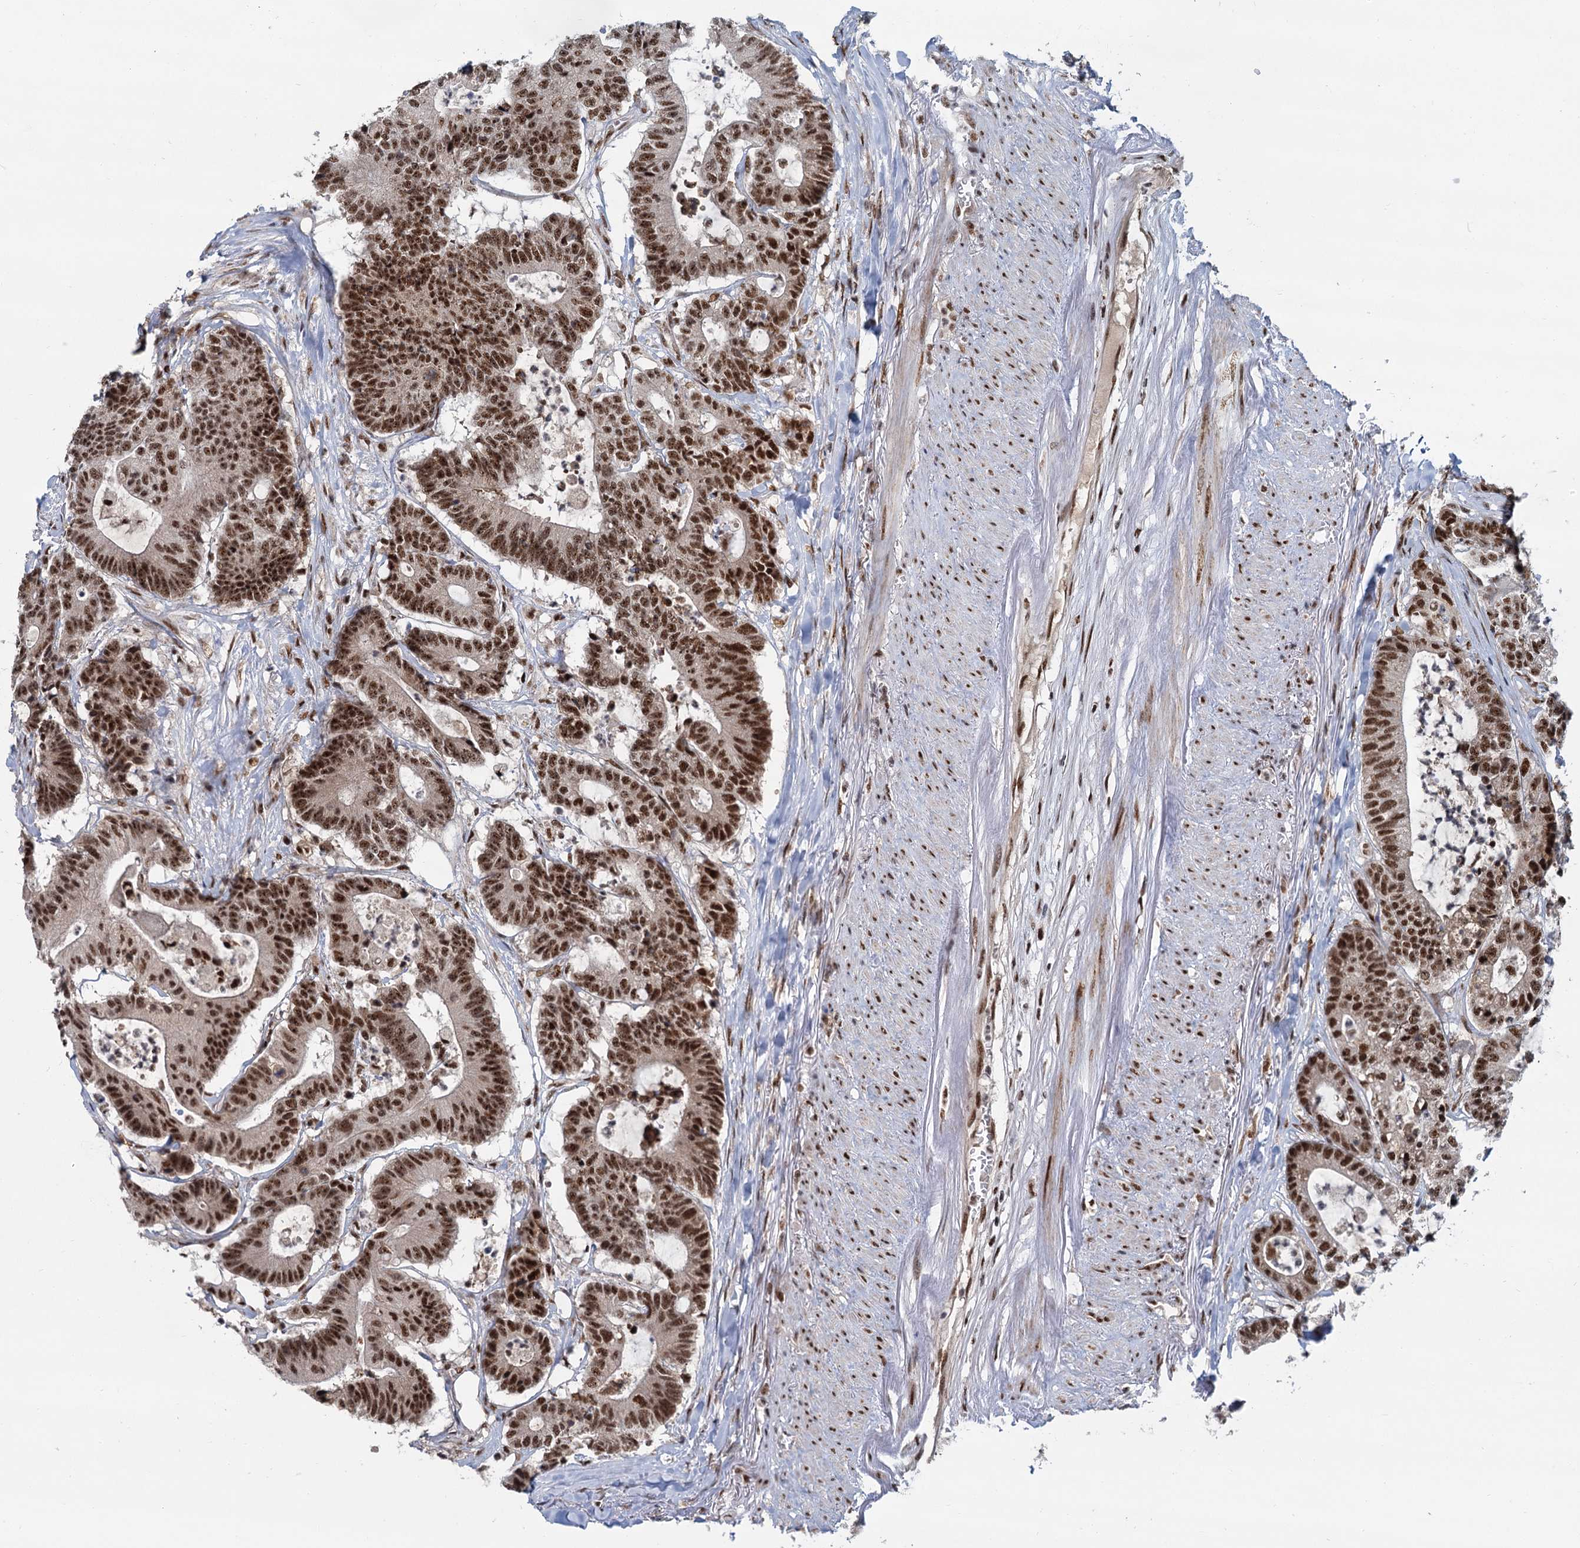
{"staining": {"intensity": "strong", "quantity": ">75%", "location": "nuclear"}, "tissue": "colorectal cancer", "cell_type": "Tumor cells", "image_type": "cancer", "snomed": [{"axis": "morphology", "description": "Adenocarcinoma, NOS"}, {"axis": "topography", "description": "Colon"}], "caption": "Protein expression by immunohistochemistry displays strong nuclear positivity in about >75% of tumor cells in colorectal cancer (adenocarcinoma). Nuclei are stained in blue.", "gene": "WBP4", "patient": {"sex": "female", "age": 84}}